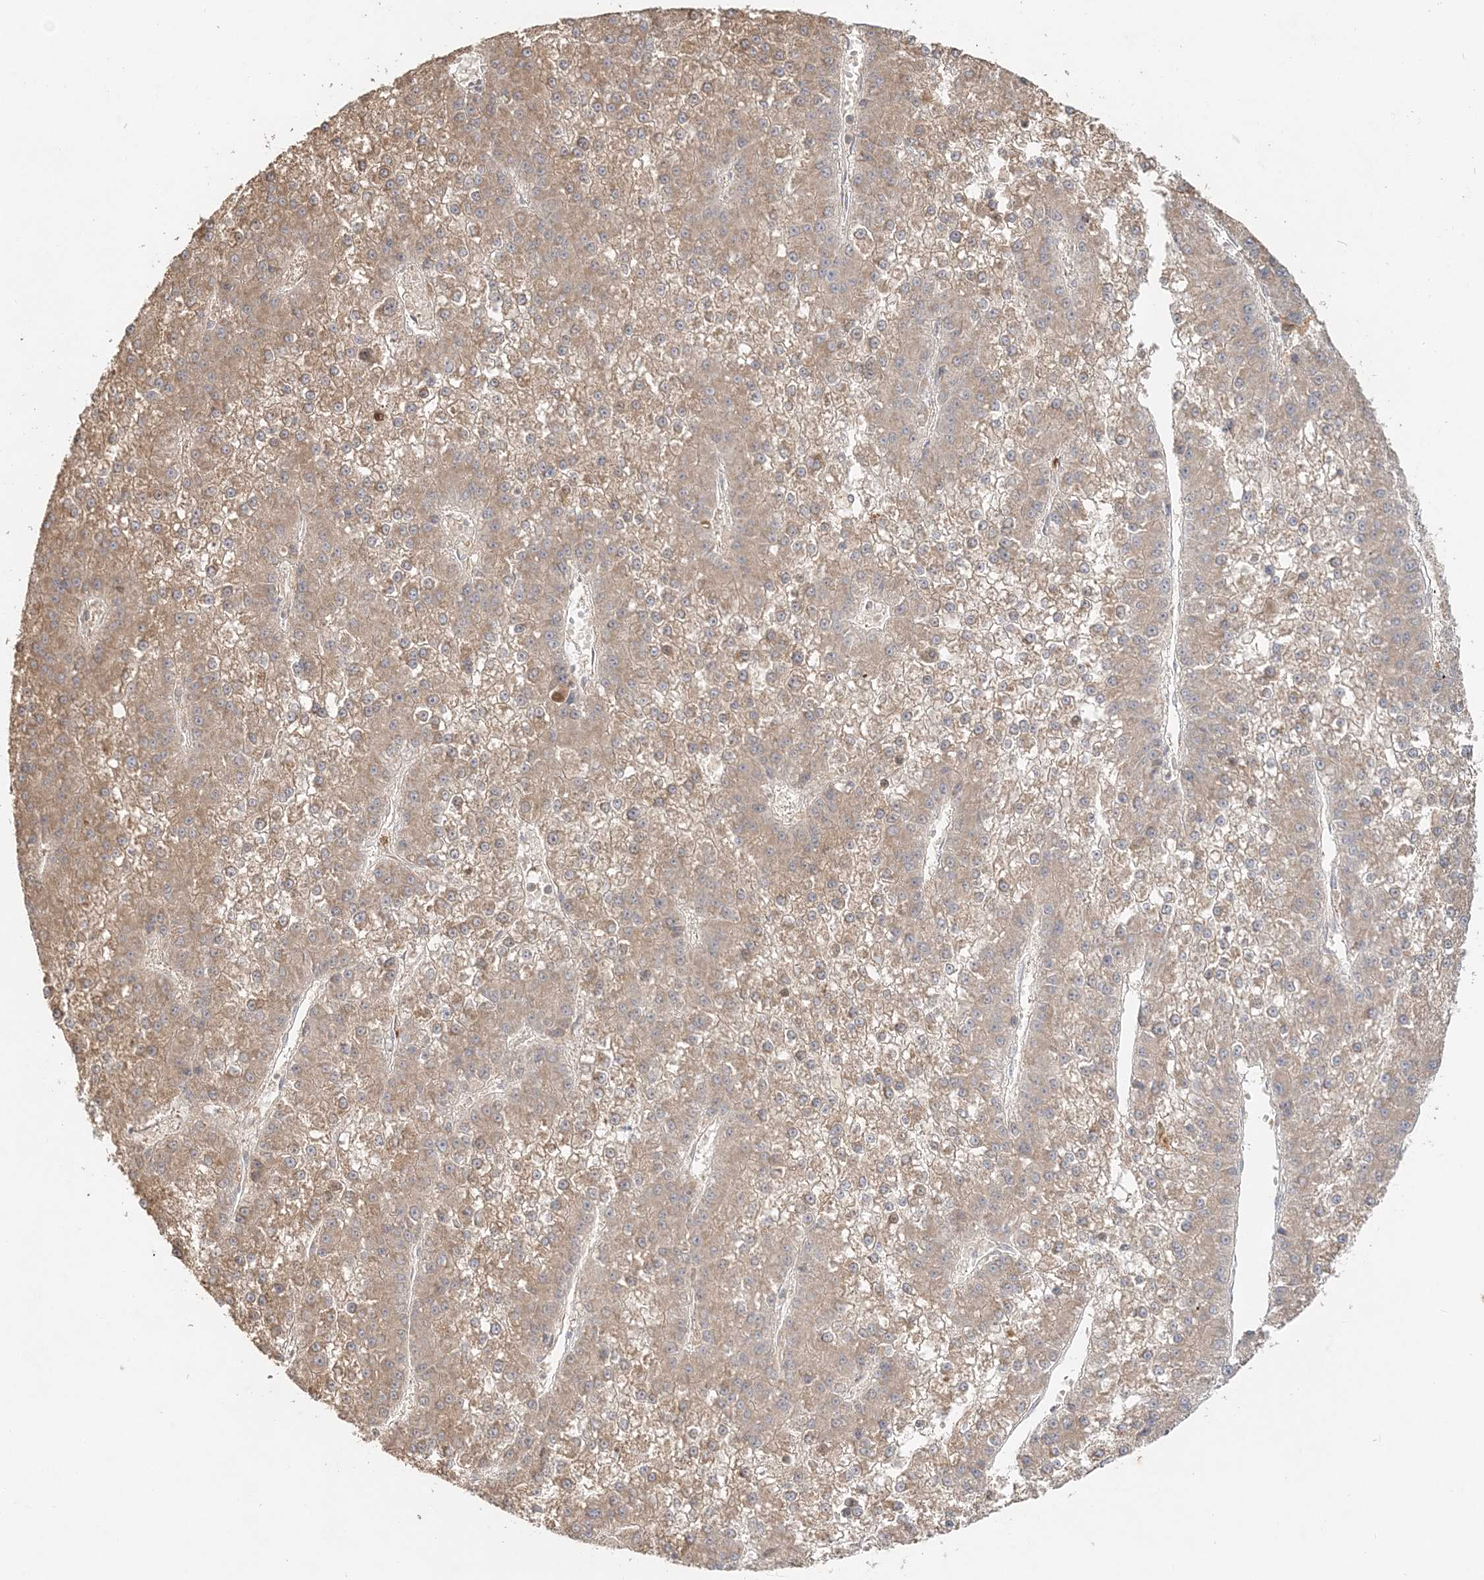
{"staining": {"intensity": "moderate", "quantity": ">75%", "location": "cytoplasmic/membranous"}, "tissue": "liver cancer", "cell_type": "Tumor cells", "image_type": "cancer", "snomed": [{"axis": "morphology", "description": "Carcinoma, Hepatocellular, NOS"}, {"axis": "topography", "description": "Liver"}], "caption": "Human liver cancer (hepatocellular carcinoma) stained with a protein marker exhibits moderate staining in tumor cells.", "gene": "RAB14", "patient": {"sex": "female", "age": 73}}